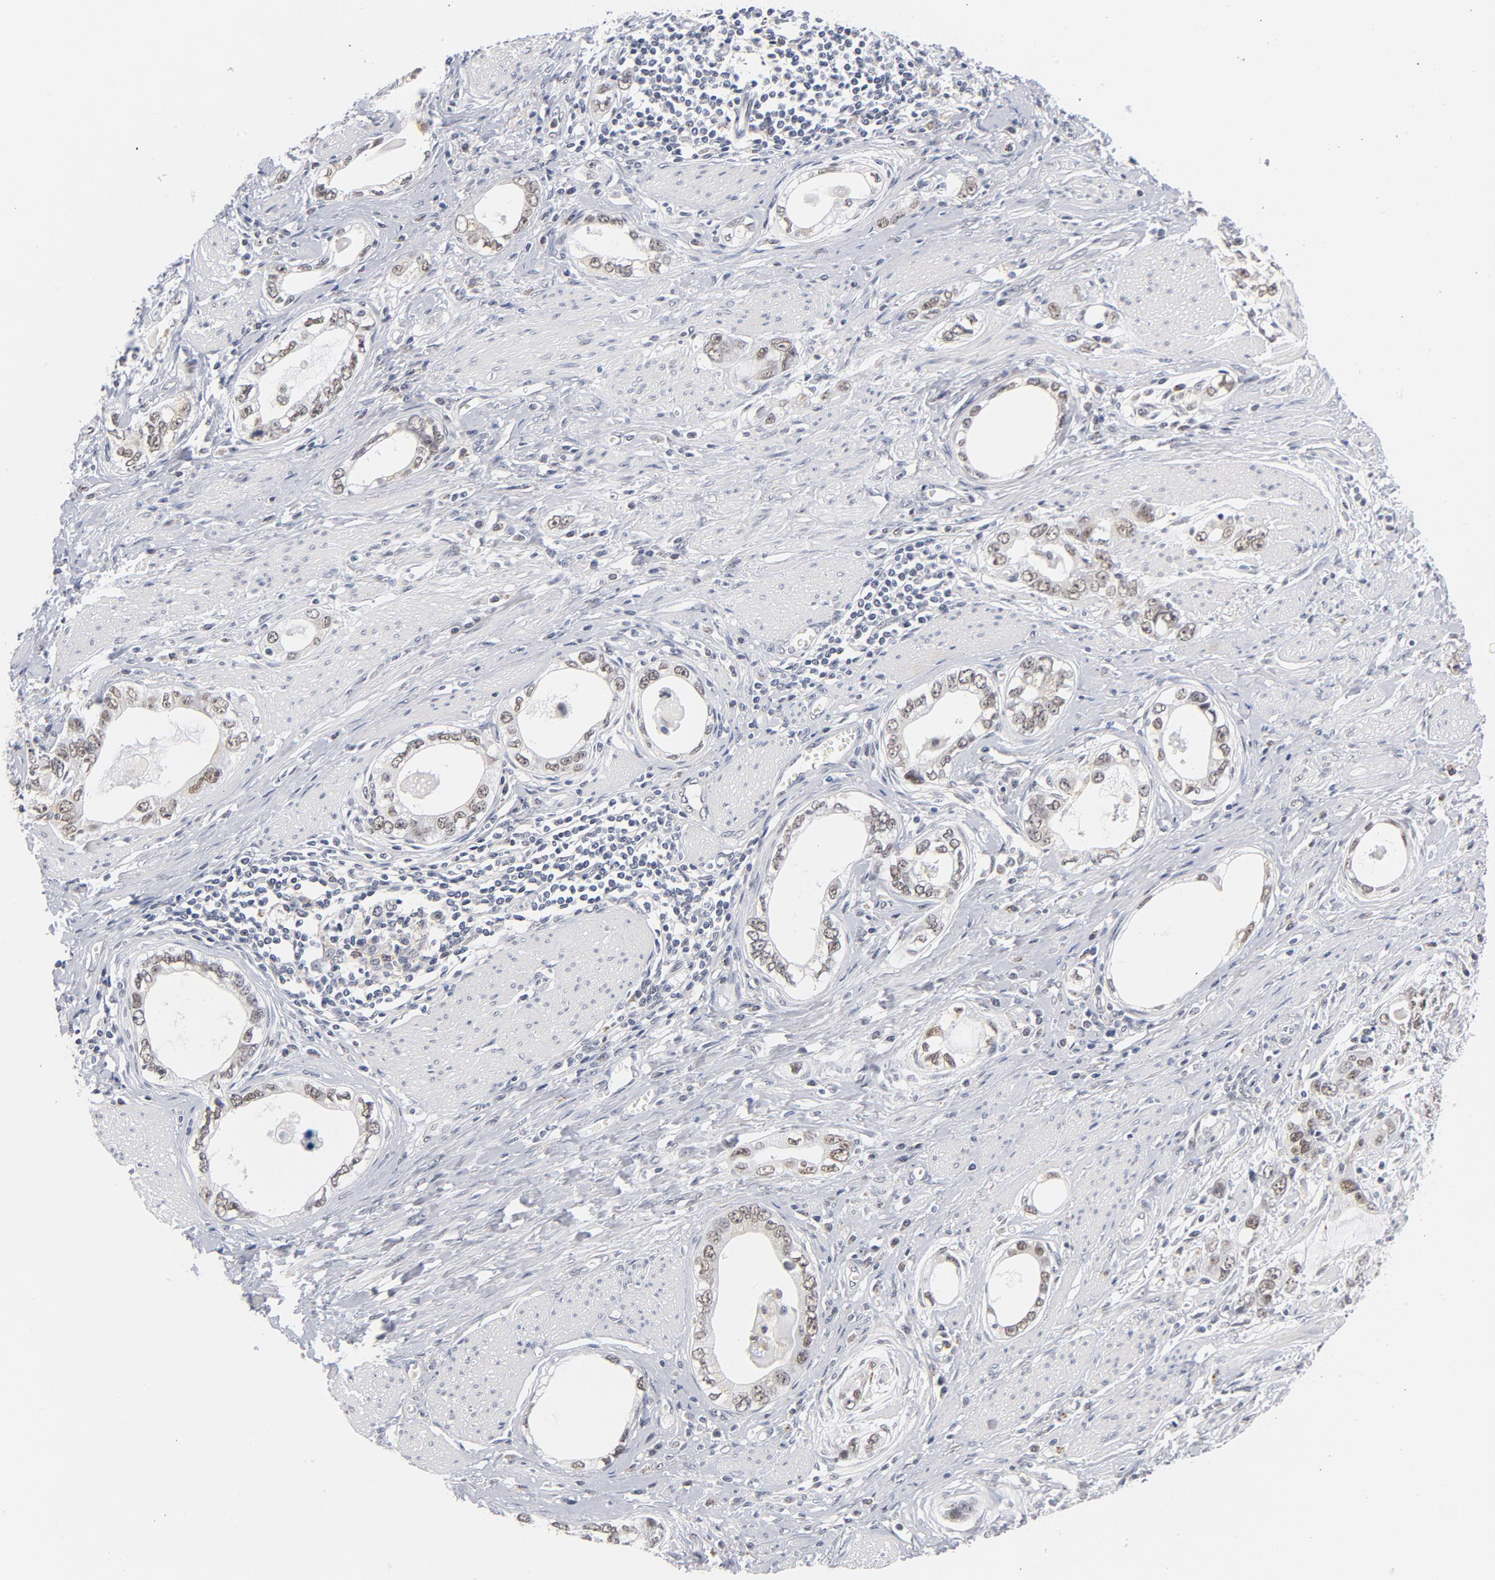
{"staining": {"intensity": "moderate", "quantity": "25%-75%", "location": "nuclear"}, "tissue": "stomach cancer", "cell_type": "Tumor cells", "image_type": "cancer", "snomed": [{"axis": "morphology", "description": "Adenocarcinoma, NOS"}, {"axis": "topography", "description": "Stomach, lower"}], "caption": "Brown immunohistochemical staining in stomach cancer demonstrates moderate nuclear positivity in approximately 25%-75% of tumor cells. The protein of interest is shown in brown color, while the nuclei are stained blue.", "gene": "BAP1", "patient": {"sex": "female", "age": 93}}